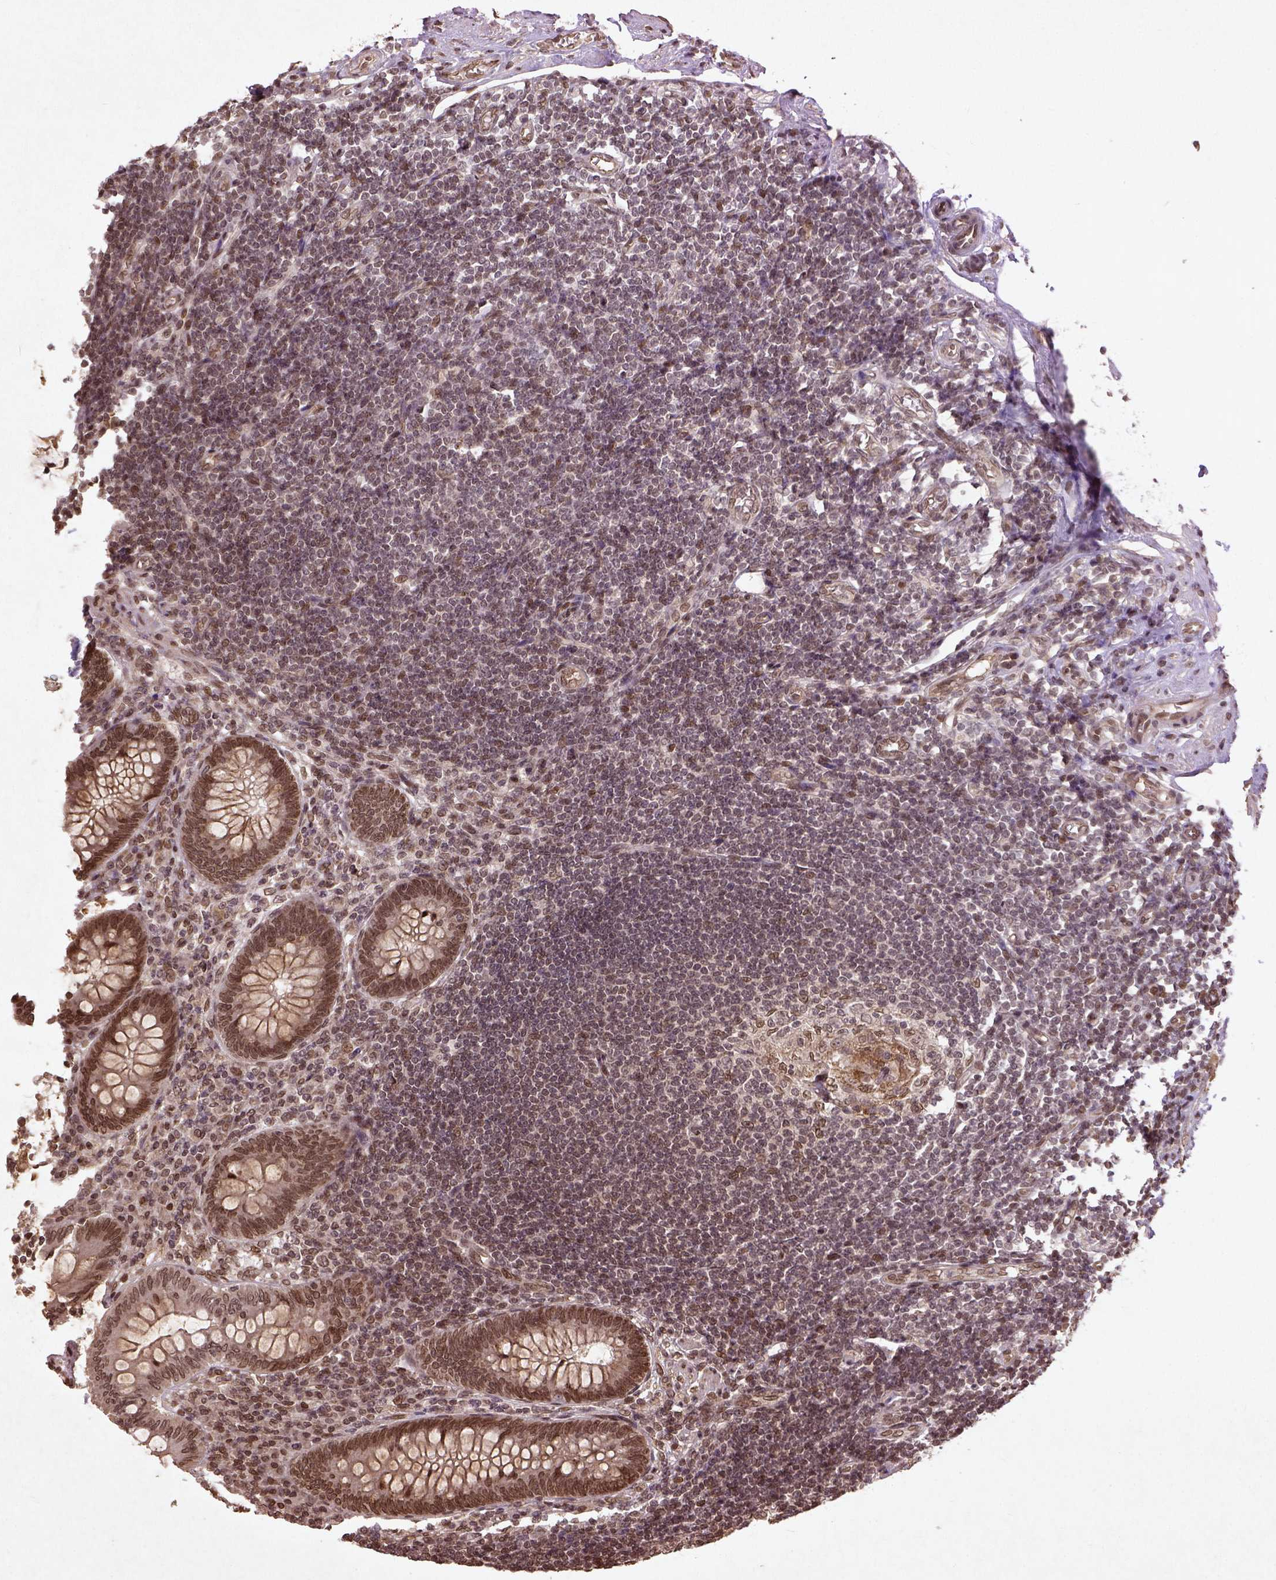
{"staining": {"intensity": "moderate", "quantity": ">75%", "location": "nuclear"}, "tissue": "appendix", "cell_type": "Glandular cells", "image_type": "normal", "snomed": [{"axis": "morphology", "description": "Normal tissue, NOS"}, {"axis": "topography", "description": "Appendix"}], "caption": "Immunohistochemistry (IHC) of benign appendix exhibits medium levels of moderate nuclear staining in about >75% of glandular cells. Nuclei are stained in blue.", "gene": "BANF1", "patient": {"sex": "female", "age": 57}}